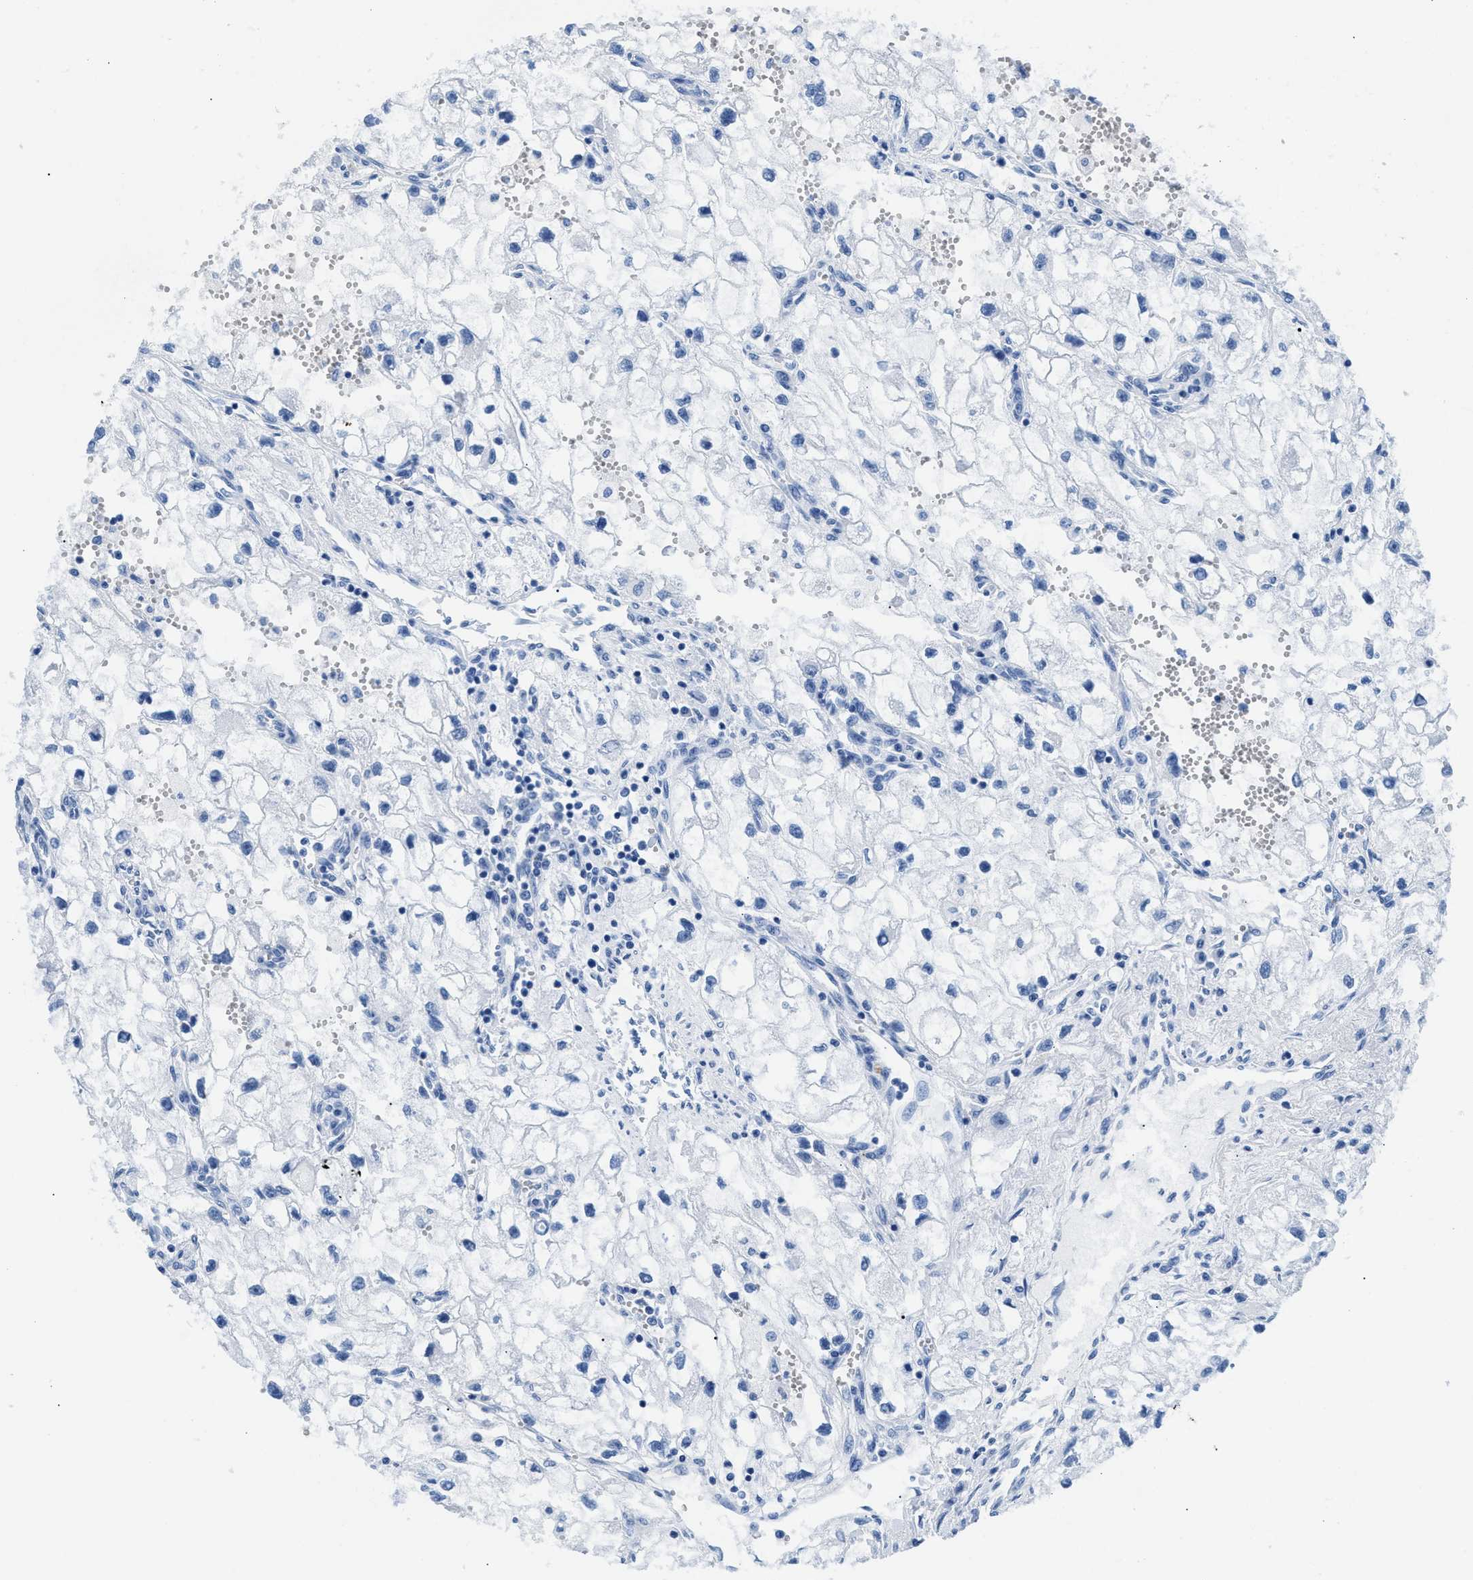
{"staining": {"intensity": "negative", "quantity": "none", "location": "none"}, "tissue": "renal cancer", "cell_type": "Tumor cells", "image_type": "cancer", "snomed": [{"axis": "morphology", "description": "Adenocarcinoma, NOS"}, {"axis": "topography", "description": "Kidney"}], "caption": "High power microscopy photomicrograph of an immunohistochemistry micrograph of renal cancer, revealing no significant positivity in tumor cells.", "gene": "CPS1", "patient": {"sex": "female", "age": 70}}